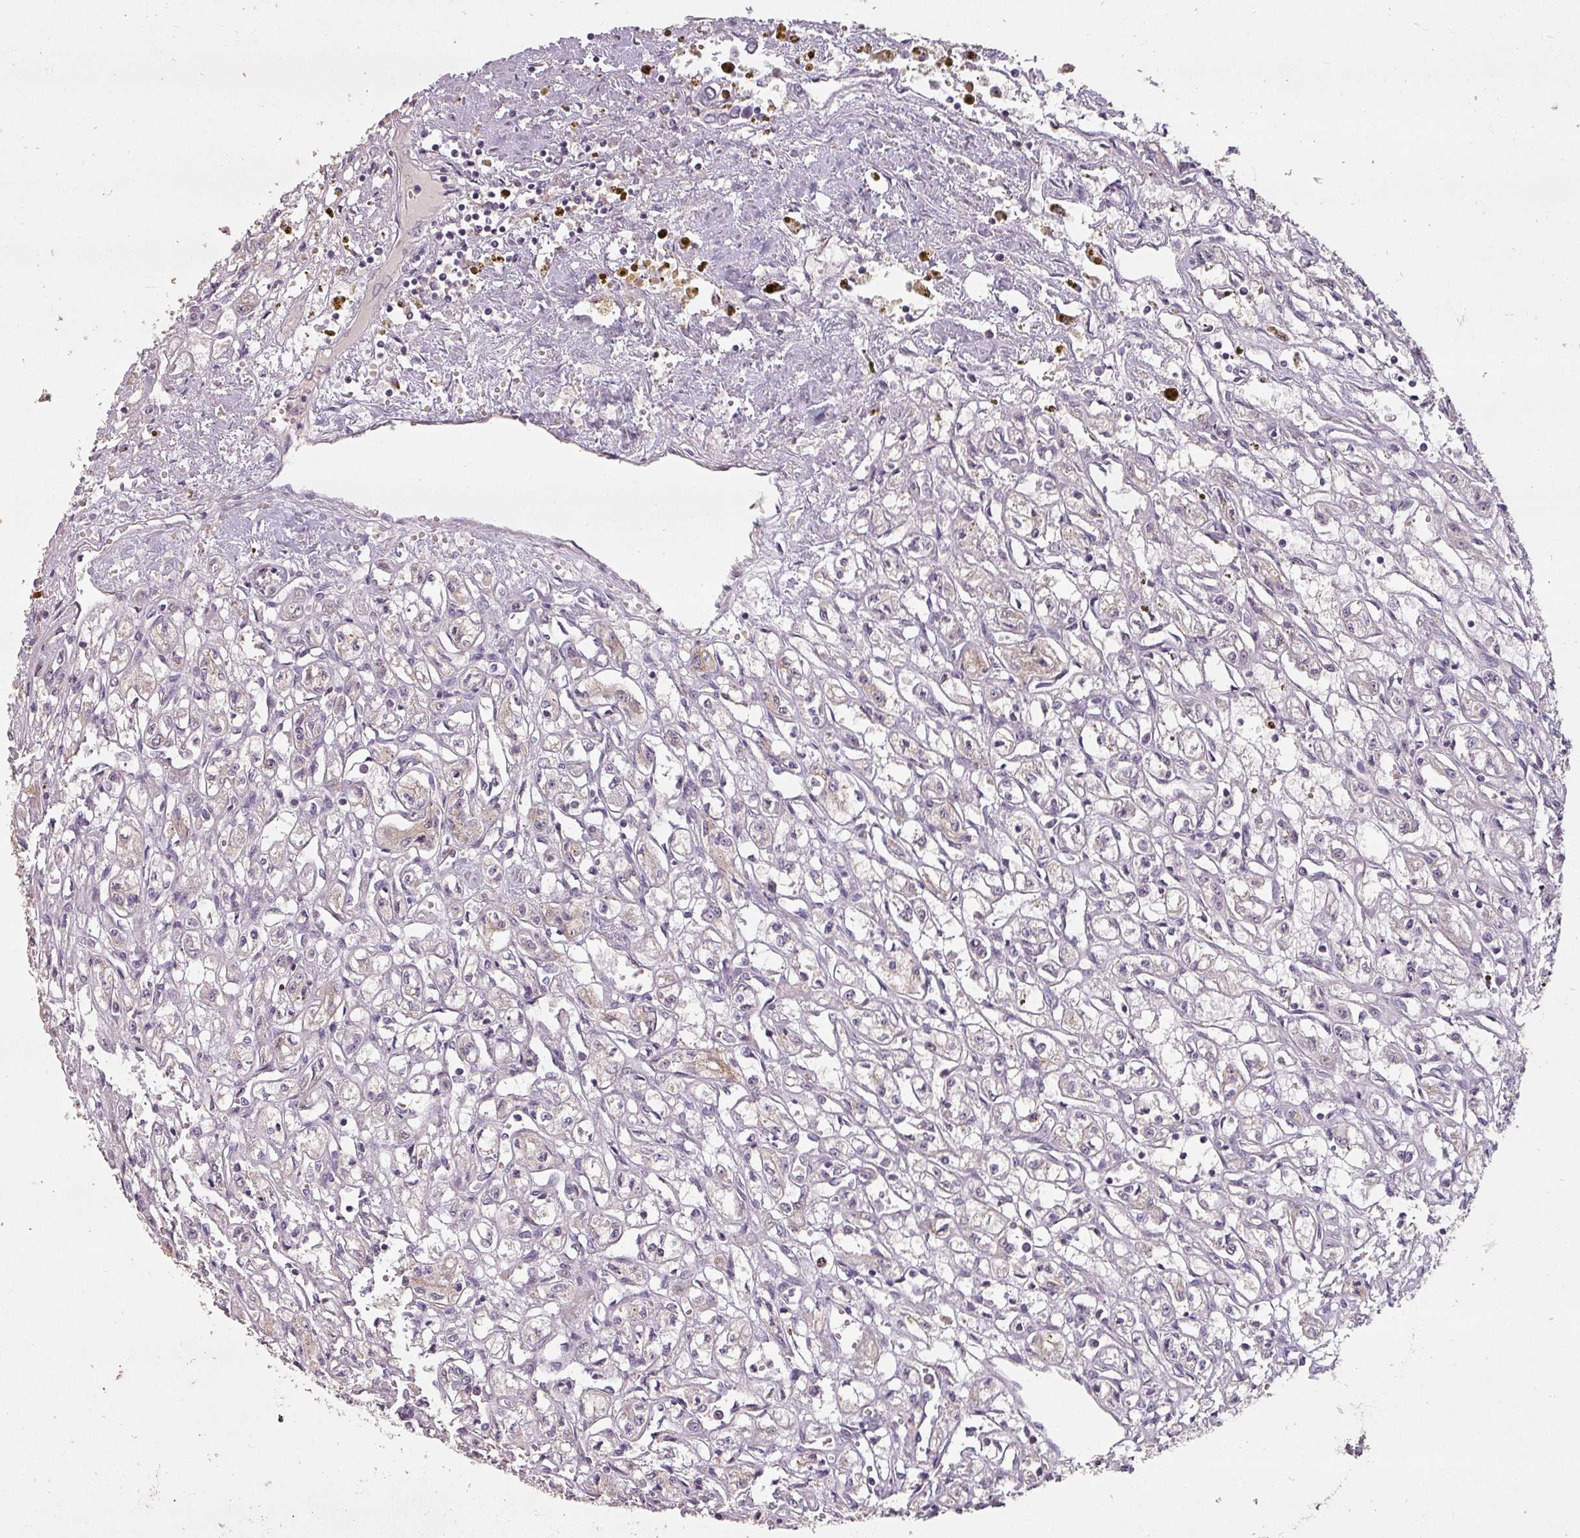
{"staining": {"intensity": "negative", "quantity": "none", "location": "none"}, "tissue": "renal cancer", "cell_type": "Tumor cells", "image_type": "cancer", "snomed": [{"axis": "morphology", "description": "Adenocarcinoma, NOS"}, {"axis": "topography", "description": "Kidney"}], "caption": "IHC of adenocarcinoma (renal) displays no expression in tumor cells. (DAB (3,3'-diaminobenzidine) immunohistochemistry (IHC) with hematoxylin counter stain).", "gene": "LYPLA1", "patient": {"sex": "male", "age": 56}}